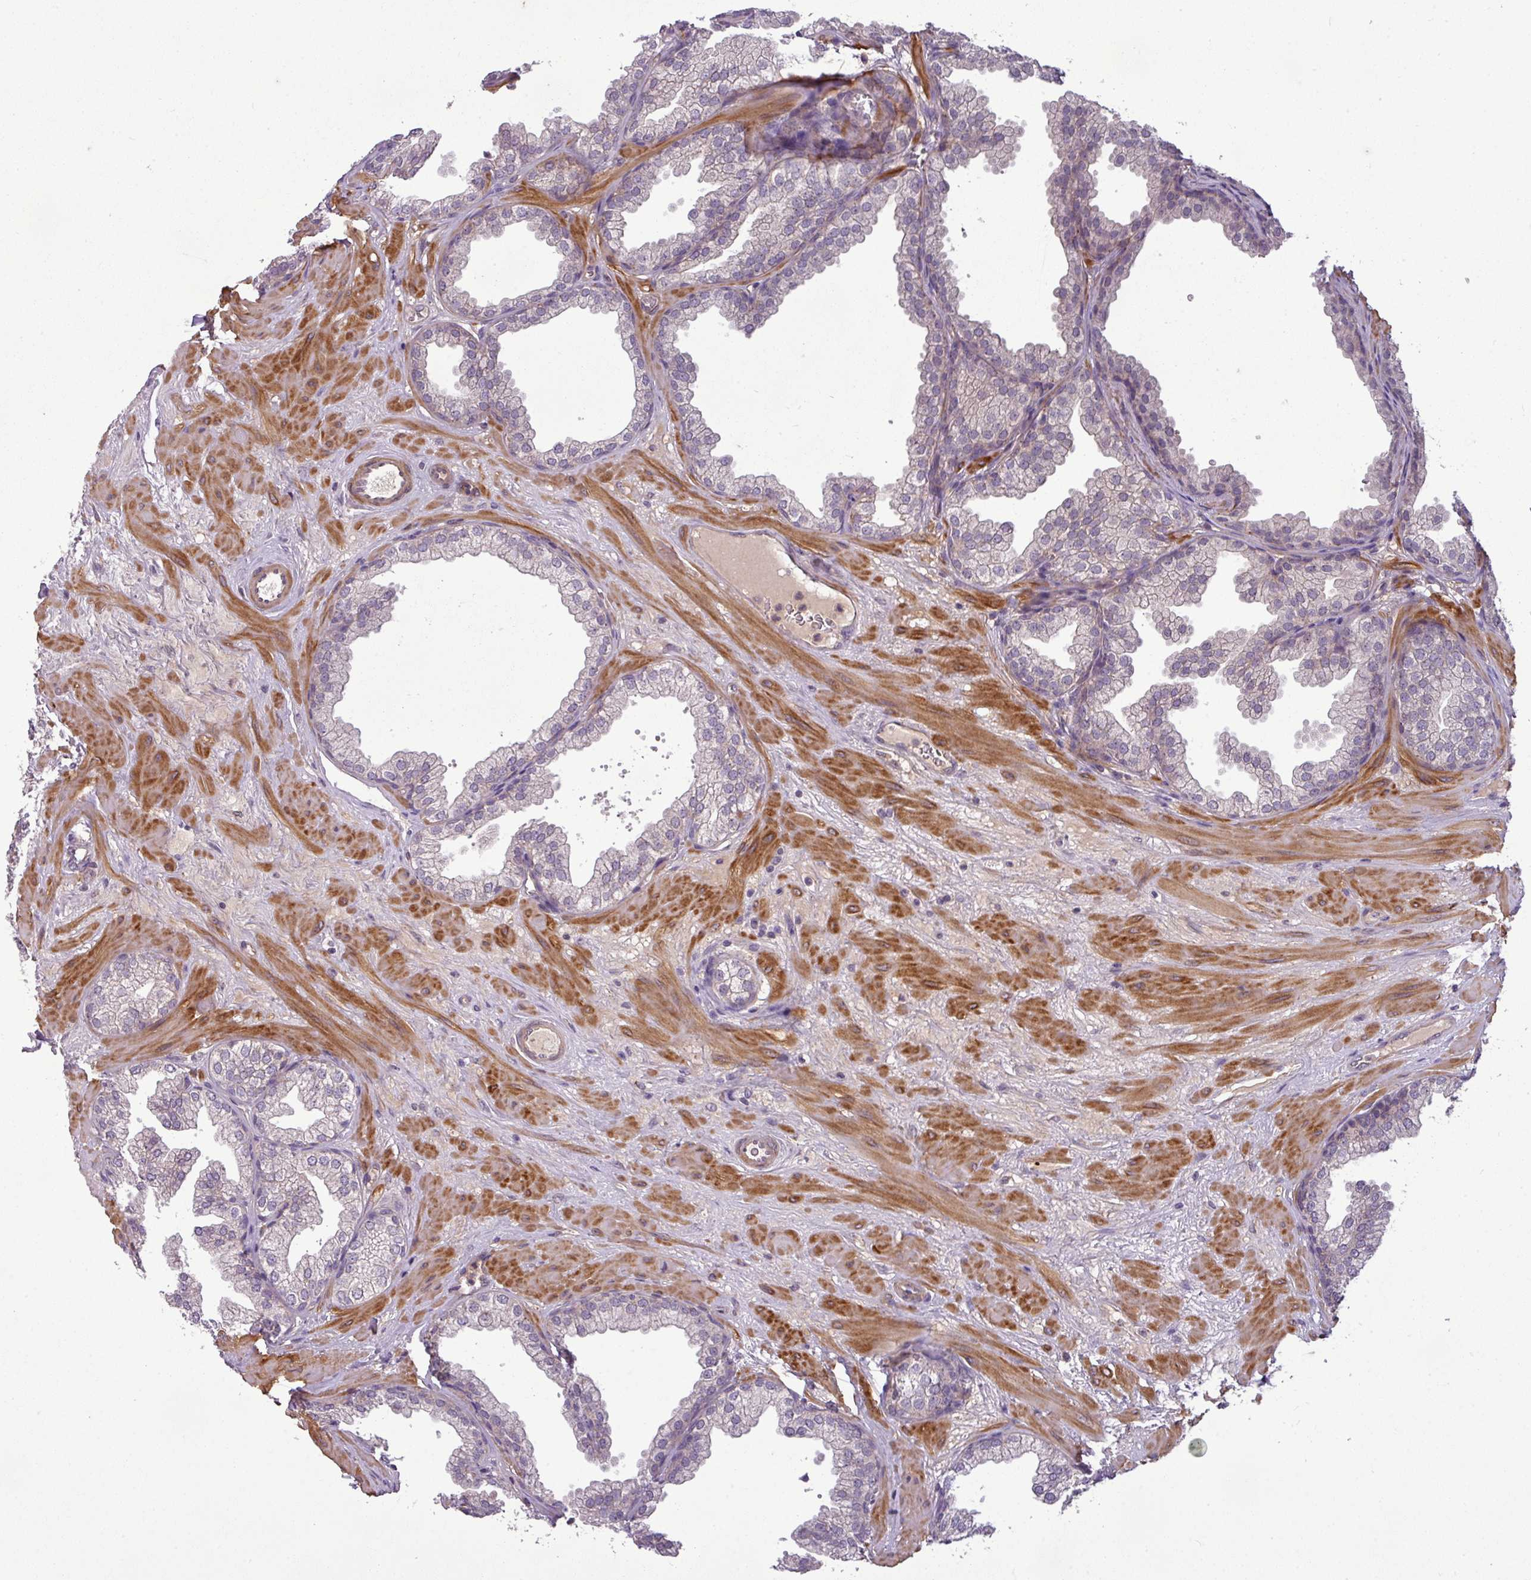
{"staining": {"intensity": "negative", "quantity": "none", "location": "none"}, "tissue": "prostate", "cell_type": "Glandular cells", "image_type": "normal", "snomed": [{"axis": "morphology", "description": "Normal tissue, NOS"}, {"axis": "topography", "description": "Prostate"}], "caption": "Immunohistochemistry (IHC) of benign human prostate demonstrates no staining in glandular cells.", "gene": "ZNF35", "patient": {"sex": "male", "age": 37}}